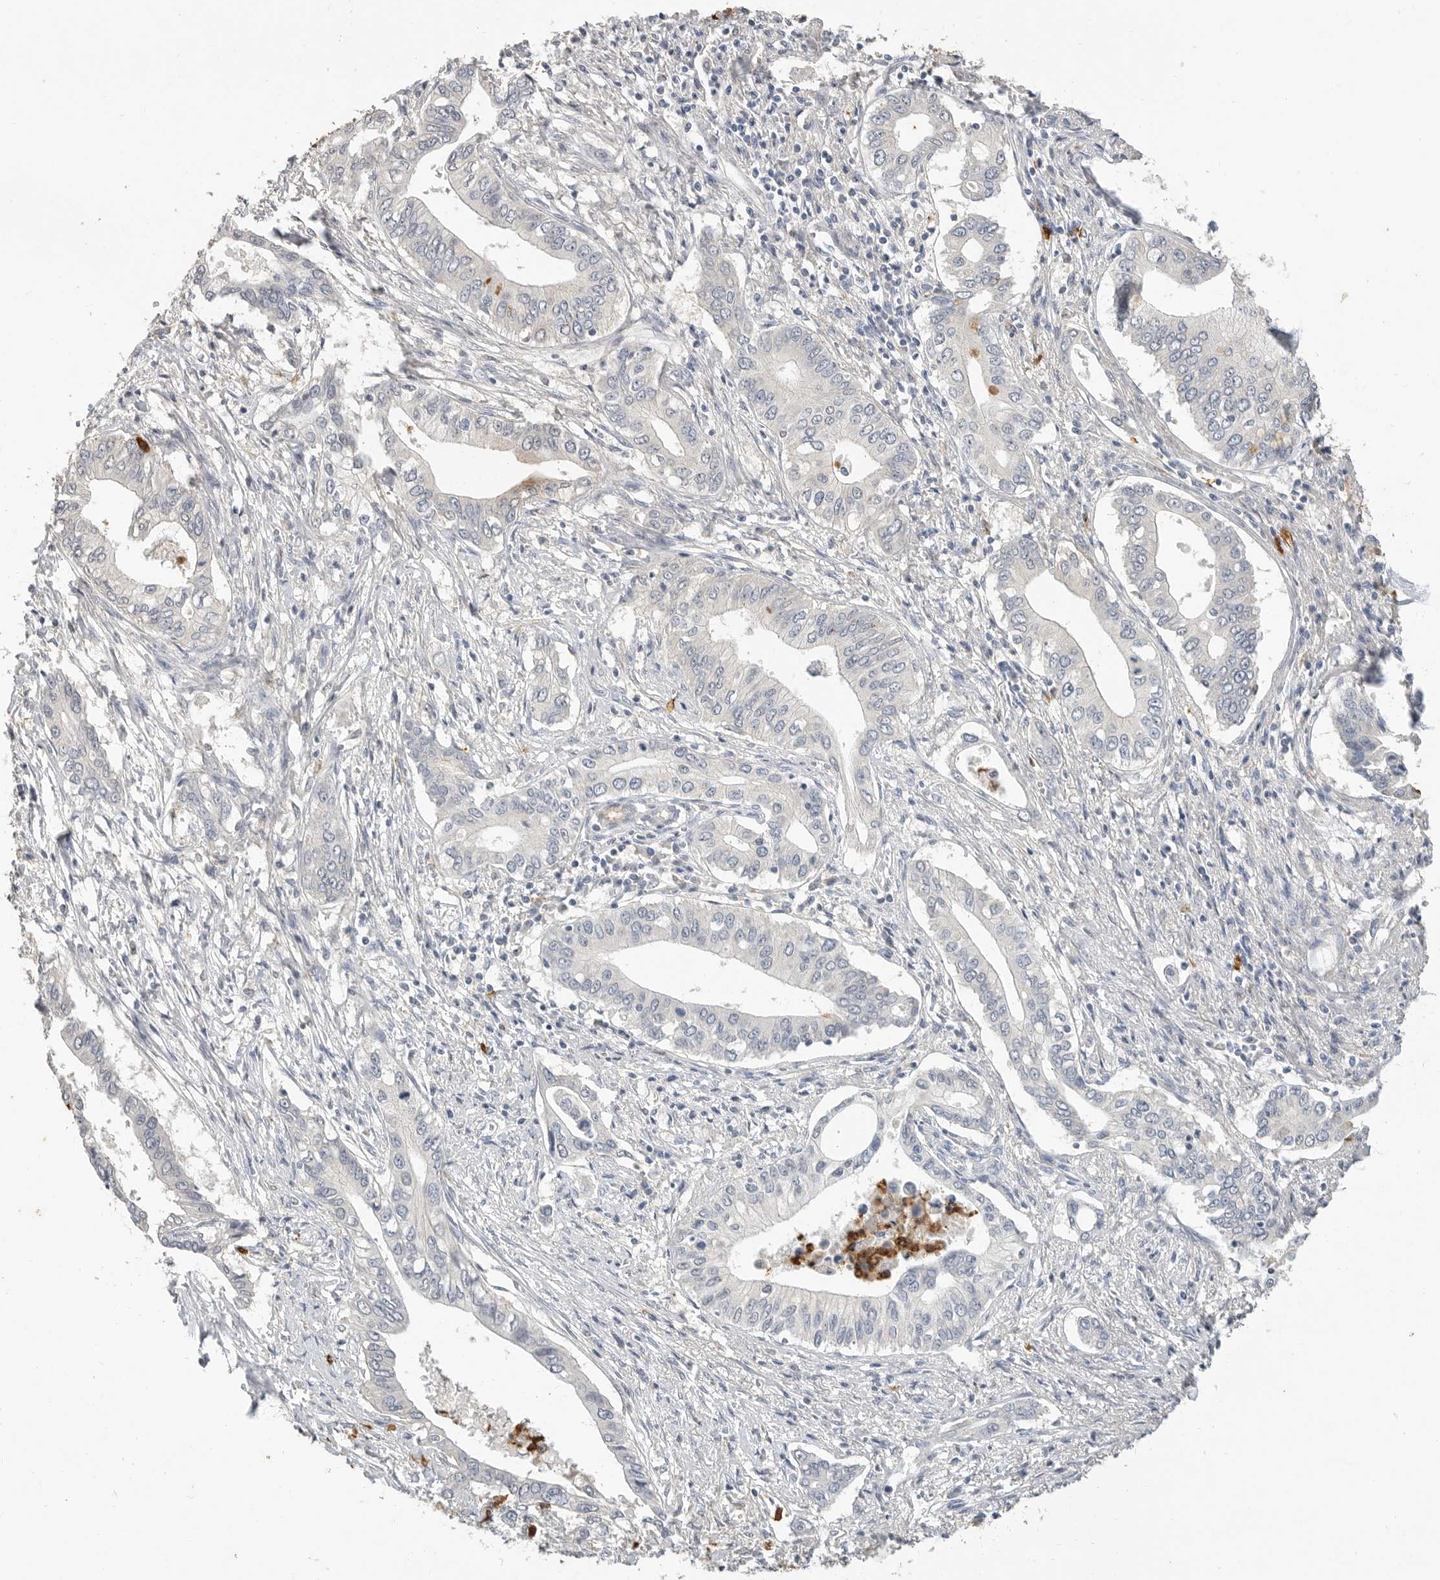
{"staining": {"intensity": "negative", "quantity": "none", "location": "none"}, "tissue": "pancreatic cancer", "cell_type": "Tumor cells", "image_type": "cancer", "snomed": [{"axis": "morphology", "description": "Normal tissue, NOS"}, {"axis": "morphology", "description": "Adenocarcinoma, NOS"}, {"axis": "topography", "description": "Pancreas"}, {"axis": "topography", "description": "Peripheral nerve tissue"}], "caption": "DAB (3,3'-diaminobenzidine) immunohistochemical staining of adenocarcinoma (pancreatic) shows no significant positivity in tumor cells. Nuclei are stained in blue.", "gene": "LTBR", "patient": {"sex": "male", "age": 59}}